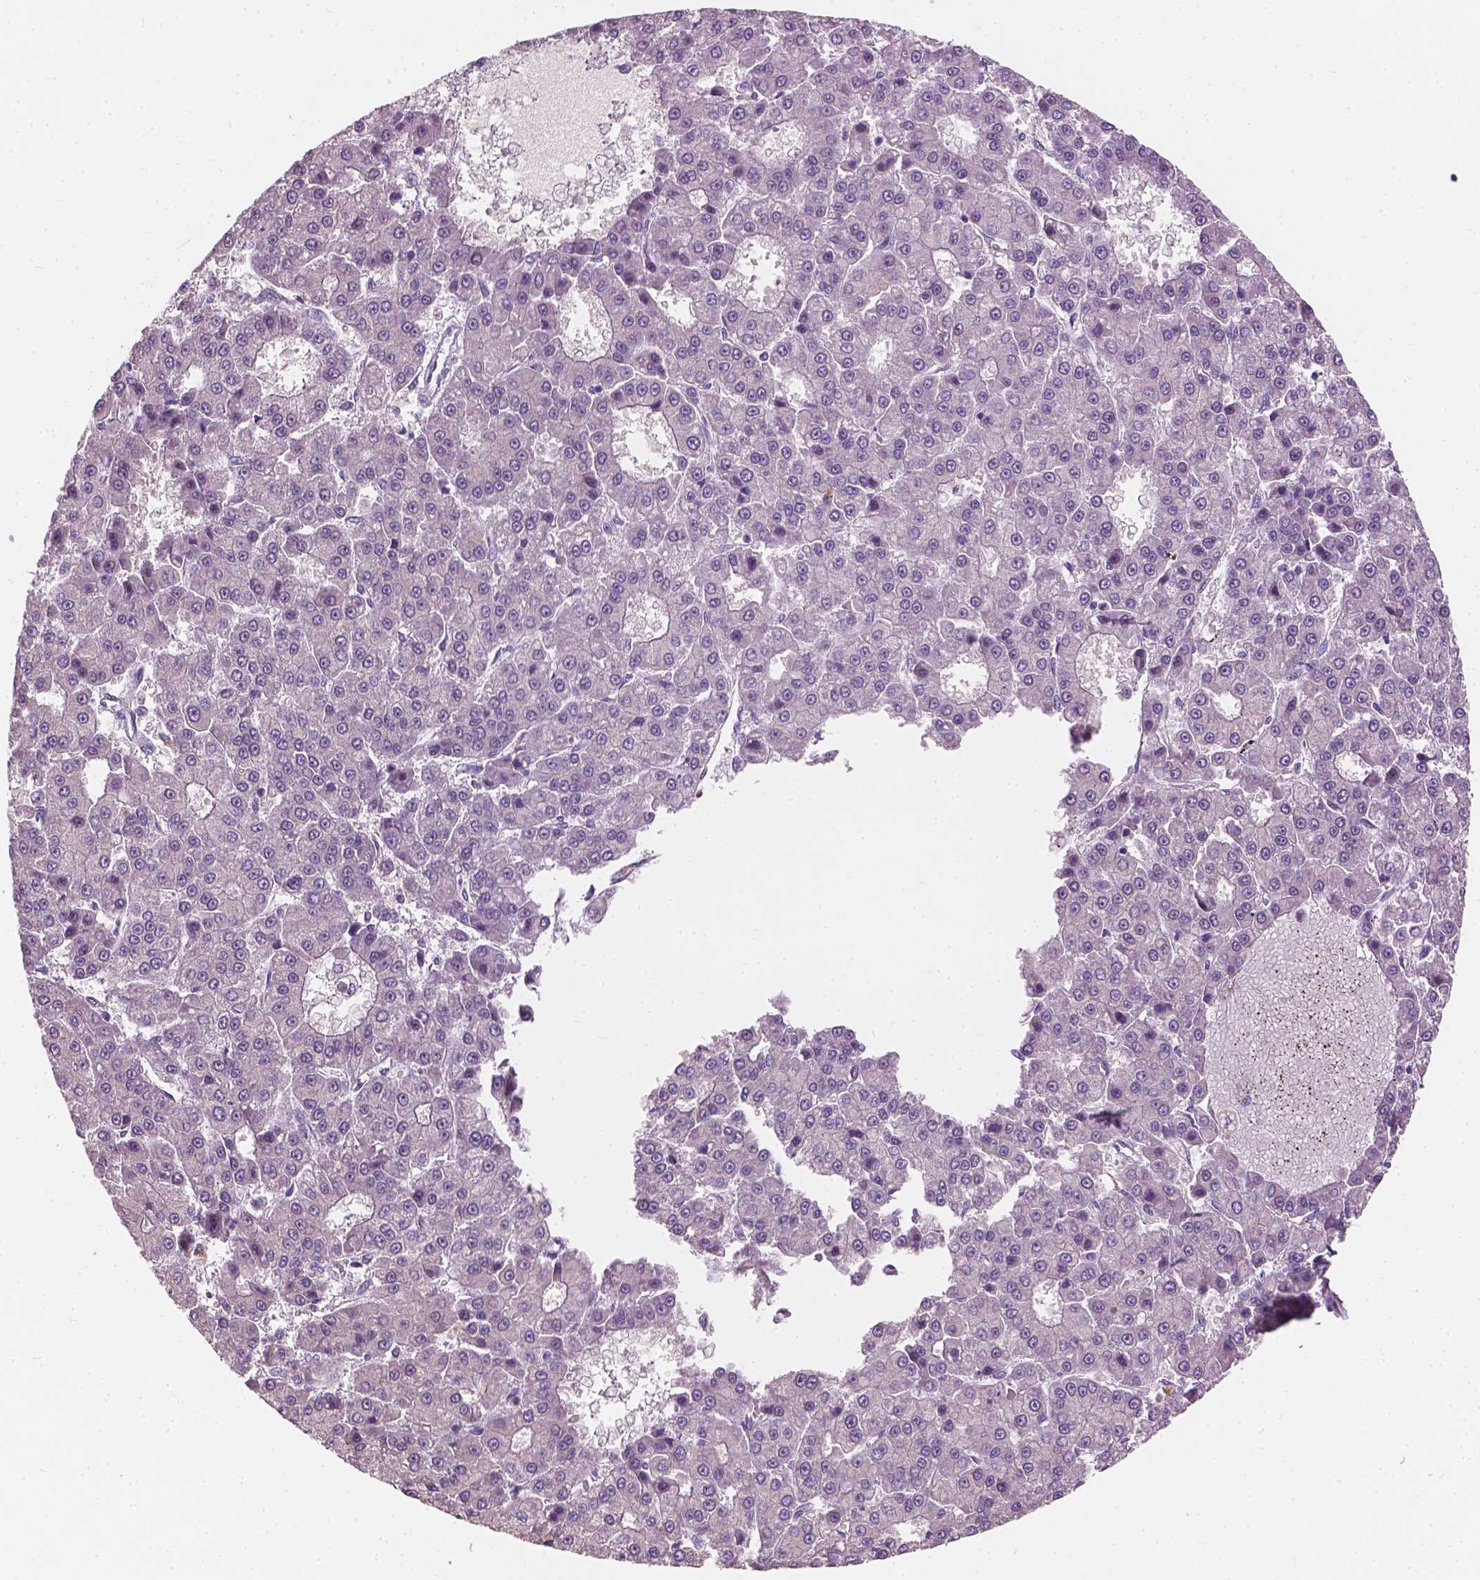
{"staining": {"intensity": "negative", "quantity": "none", "location": "none"}, "tissue": "liver cancer", "cell_type": "Tumor cells", "image_type": "cancer", "snomed": [{"axis": "morphology", "description": "Carcinoma, Hepatocellular, NOS"}, {"axis": "topography", "description": "Liver"}], "caption": "Hepatocellular carcinoma (liver) was stained to show a protein in brown. There is no significant positivity in tumor cells.", "gene": "KRT17", "patient": {"sex": "male", "age": 70}}